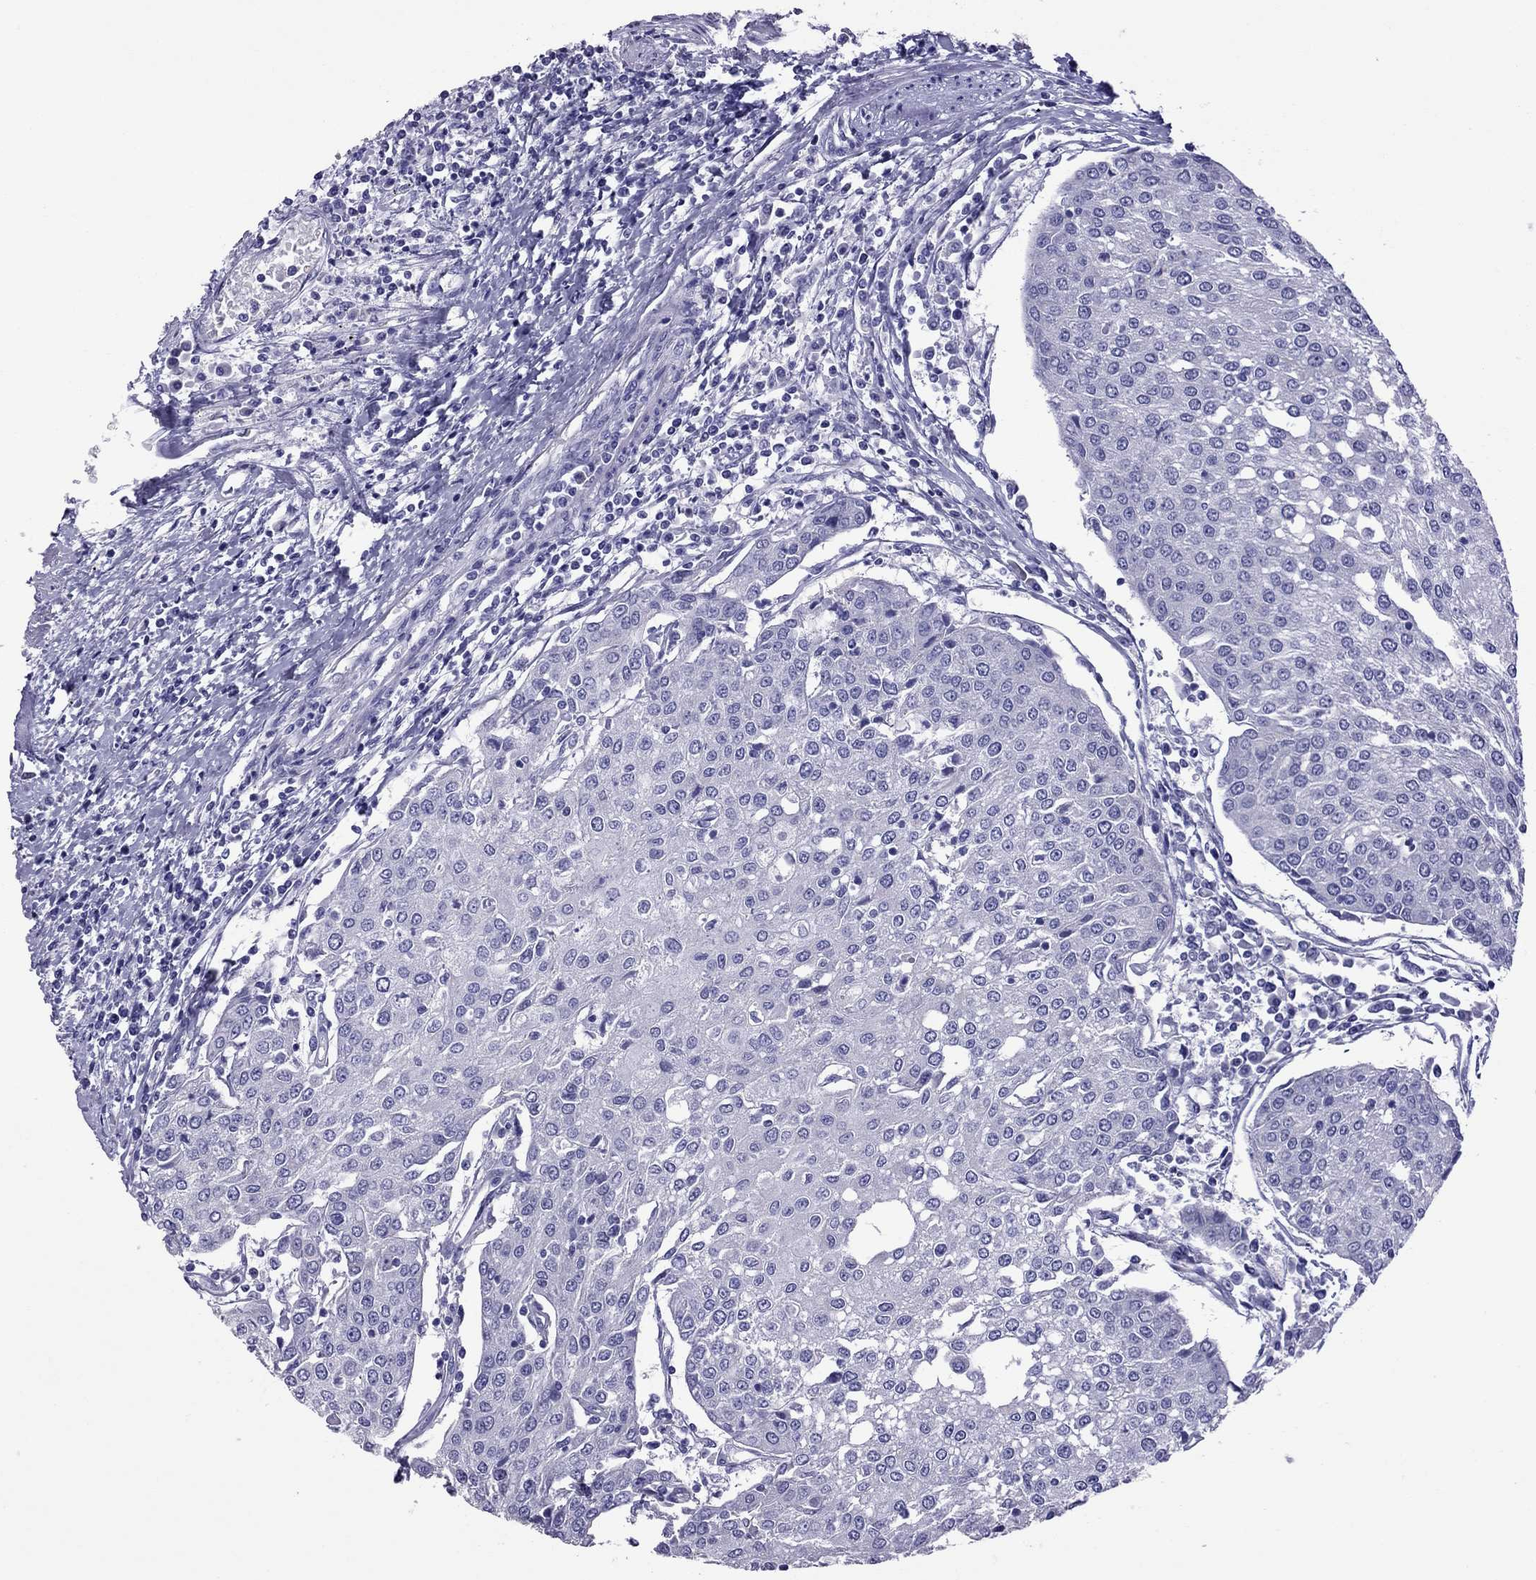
{"staining": {"intensity": "negative", "quantity": "none", "location": "none"}, "tissue": "urothelial cancer", "cell_type": "Tumor cells", "image_type": "cancer", "snomed": [{"axis": "morphology", "description": "Urothelial carcinoma, High grade"}, {"axis": "topography", "description": "Urinary bladder"}], "caption": "Immunohistochemical staining of high-grade urothelial carcinoma reveals no significant expression in tumor cells. (DAB IHC, high magnification).", "gene": "TTLL13", "patient": {"sex": "female", "age": 85}}